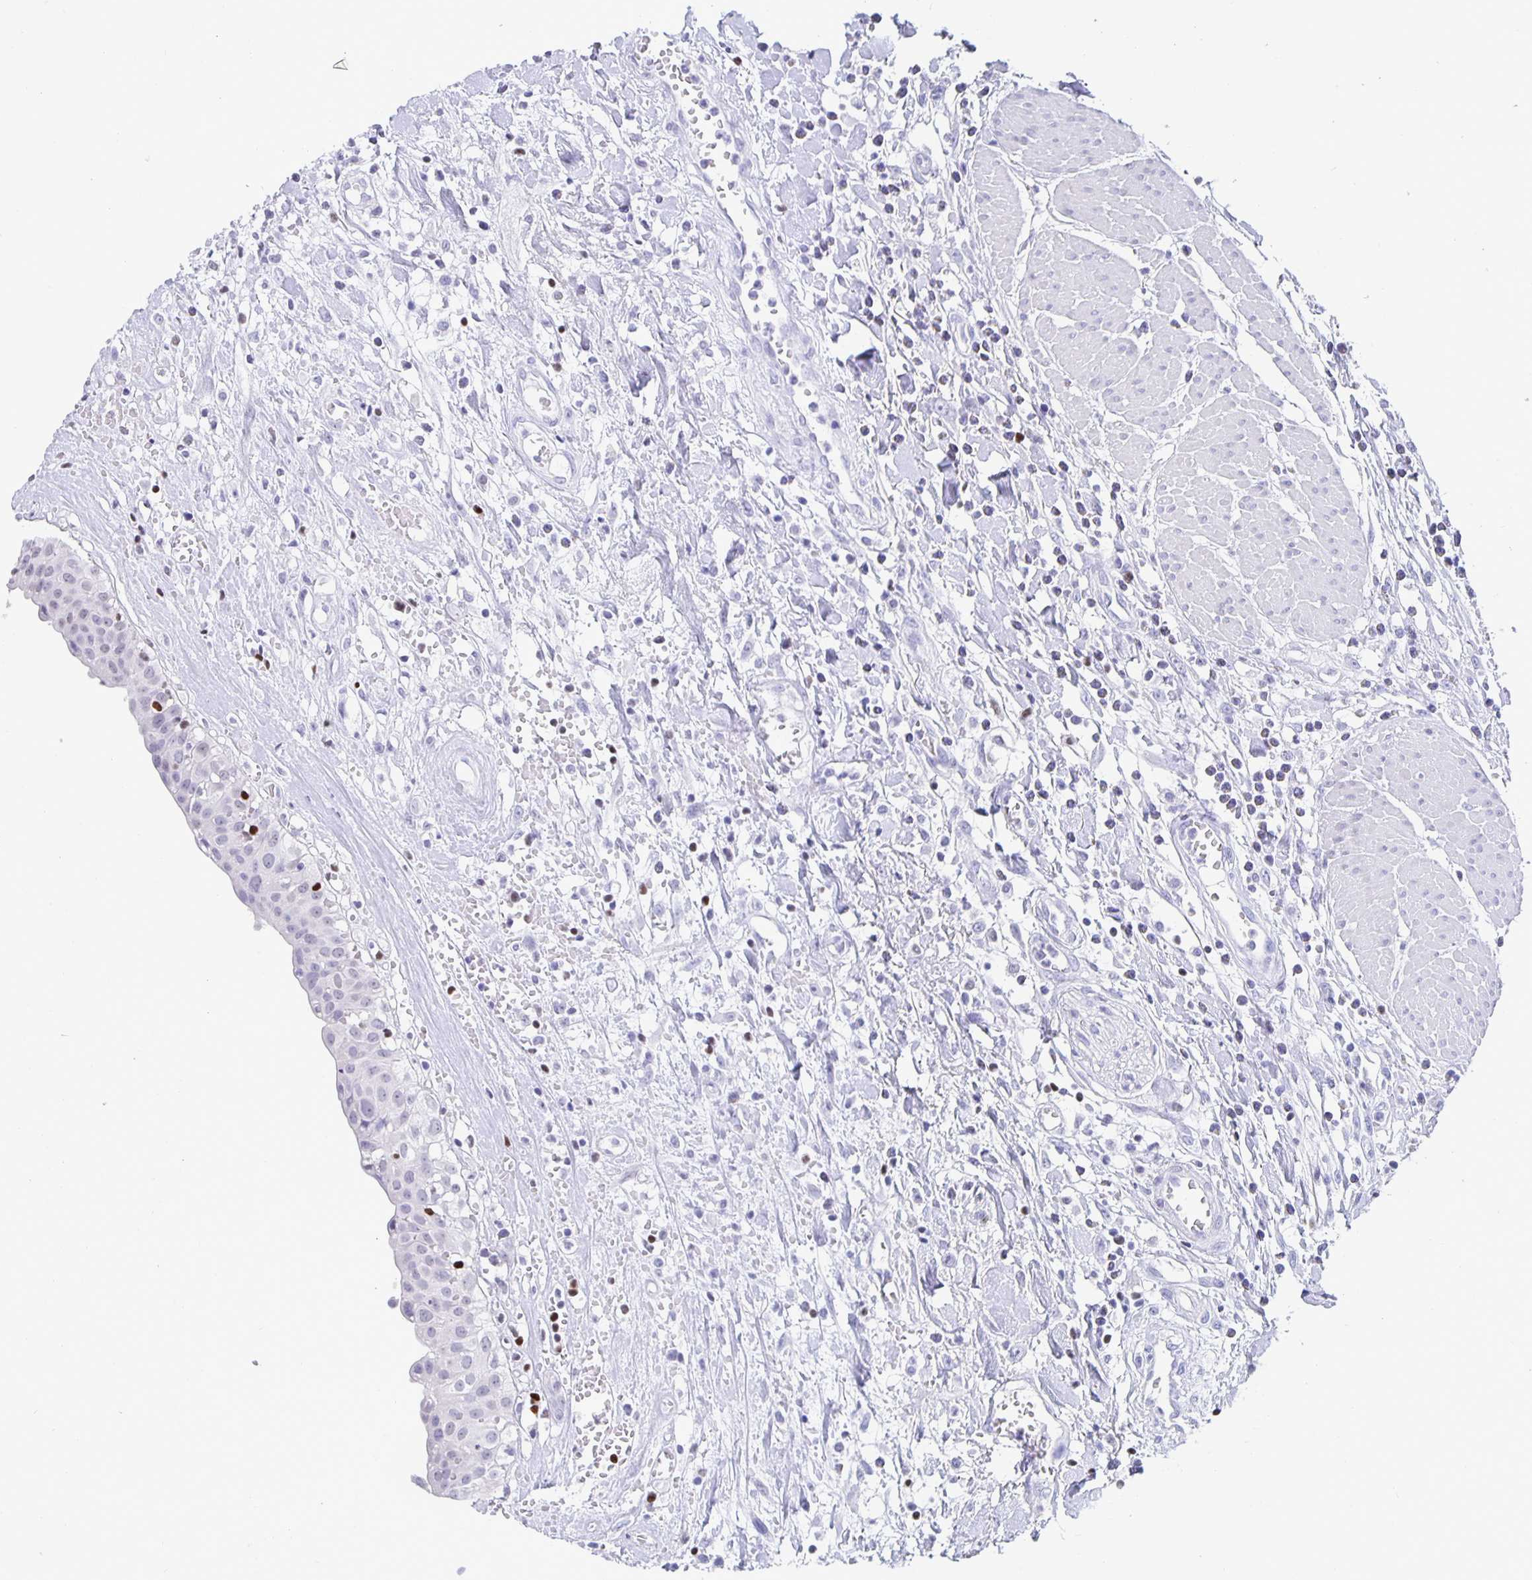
{"staining": {"intensity": "negative", "quantity": "none", "location": "none"}, "tissue": "urinary bladder", "cell_type": "Urothelial cells", "image_type": "normal", "snomed": [{"axis": "morphology", "description": "Normal tissue, NOS"}, {"axis": "topography", "description": "Urinary bladder"}], "caption": "Immunohistochemistry (IHC) of benign urinary bladder reveals no staining in urothelial cells. (DAB immunohistochemistry visualized using brightfield microscopy, high magnification).", "gene": "SATB2", "patient": {"sex": "male", "age": 64}}